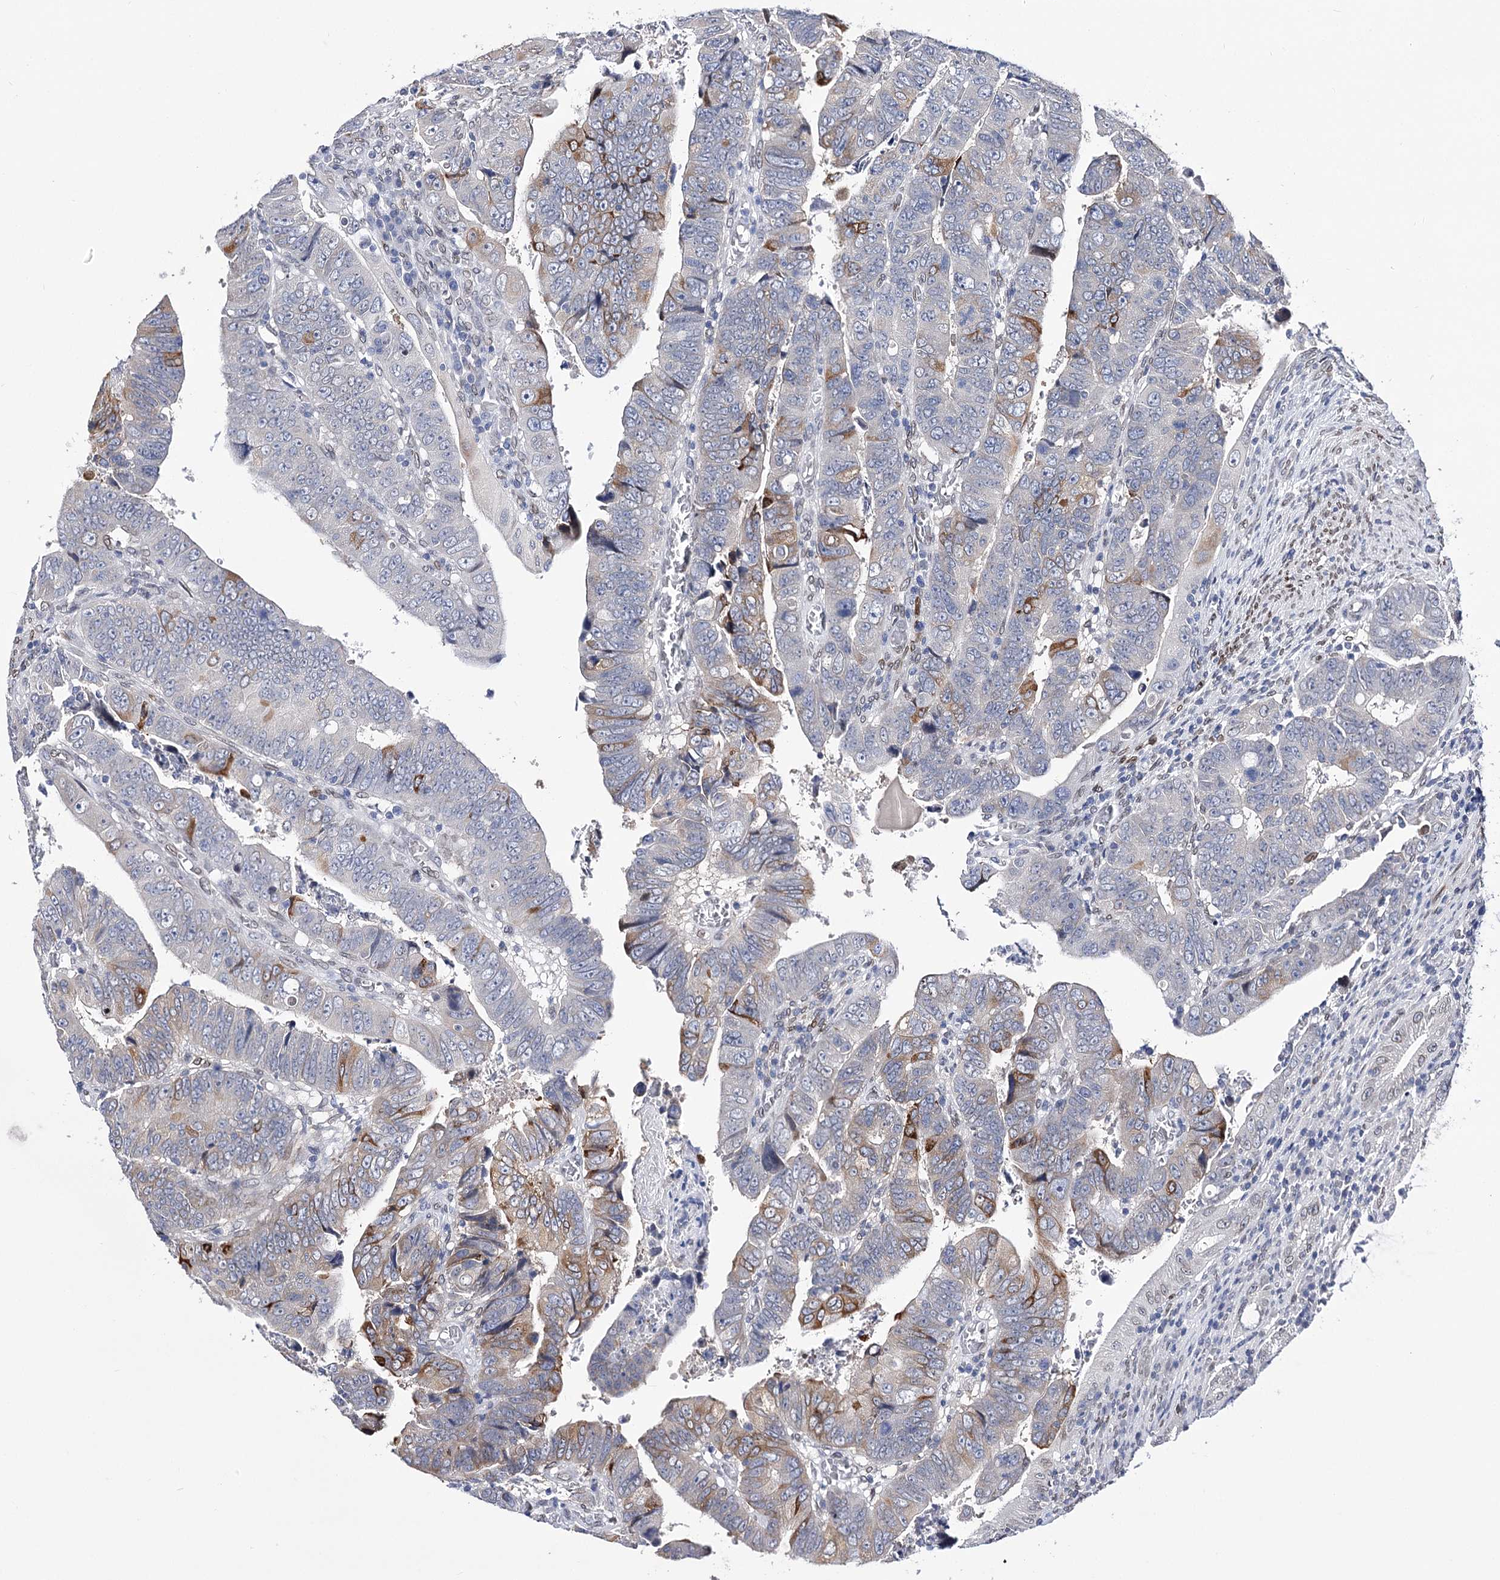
{"staining": {"intensity": "moderate", "quantity": "<25%", "location": "cytoplasmic/membranous"}, "tissue": "colorectal cancer", "cell_type": "Tumor cells", "image_type": "cancer", "snomed": [{"axis": "morphology", "description": "Normal tissue, NOS"}, {"axis": "morphology", "description": "Adenocarcinoma, NOS"}, {"axis": "topography", "description": "Rectum"}], "caption": "This is a photomicrograph of immunohistochemistry (IHC) staining of colorectal cancer, which shows moderate positivity in the cytoplasmic/membranous of tumor cells.", "gene": "TMEM201", "patient": {"sex": "female", "age": 65}}